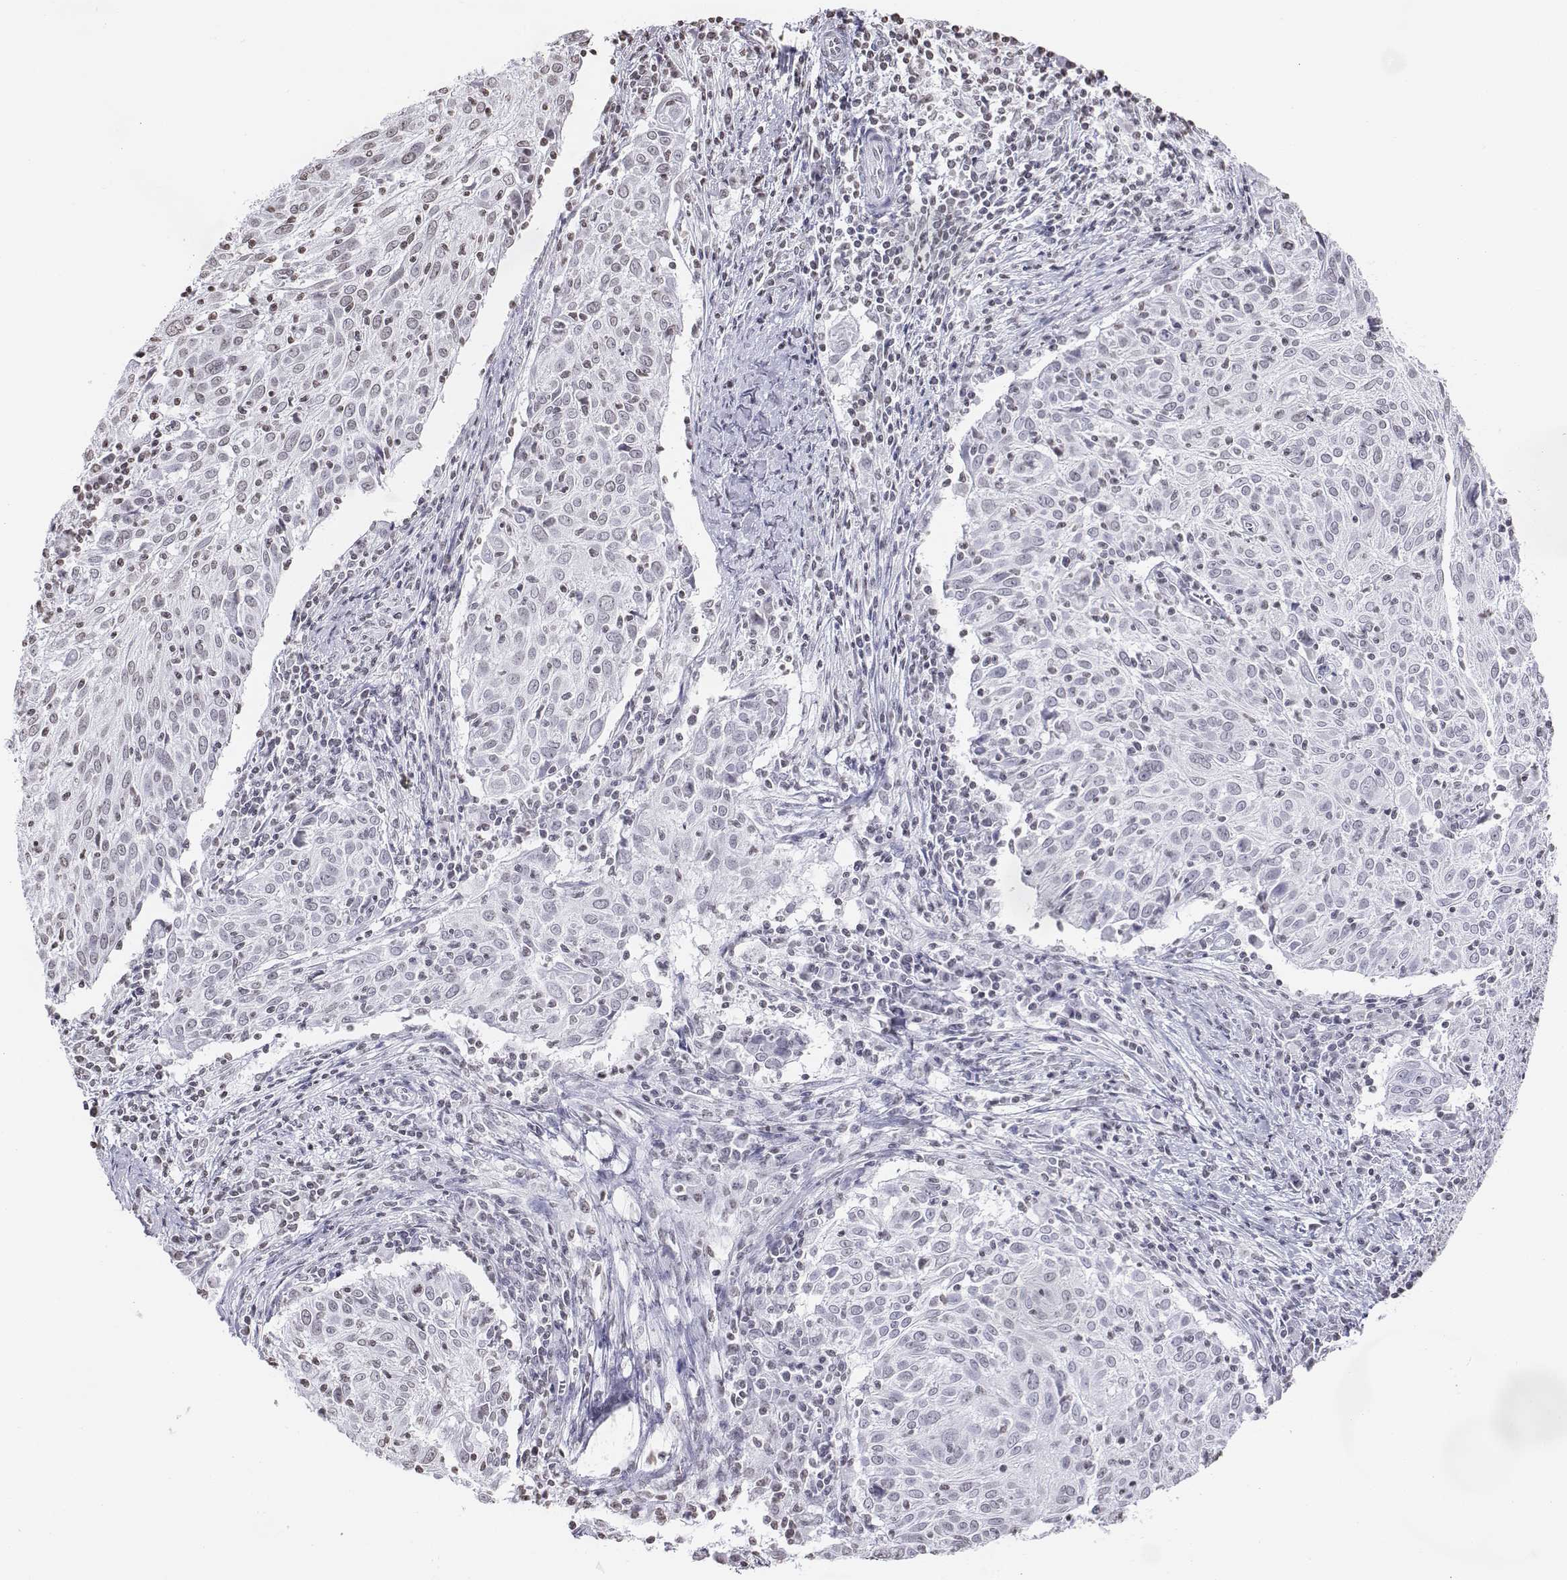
{"staining": {"intensity": "negative", "quantity": "none", "location": "none"}, "tissue": "cervical cancer", "cell_type": "Tumor cells", "image_type": "cancer", "snomed": [{"axis": "morphology", "description": "Squamous cell carcinoma, NOS"}, {"axis": "topography", "description": "Cervix"}], "caption": "IHC micrograph of neoplastic tissue: human cervical cancer (squamous cell carcinoma) stained with DAB exhibits no significant protein expression in tumor cells.", "gene": "BARHL1", "patient": {"sex": "female", "age": 39}}